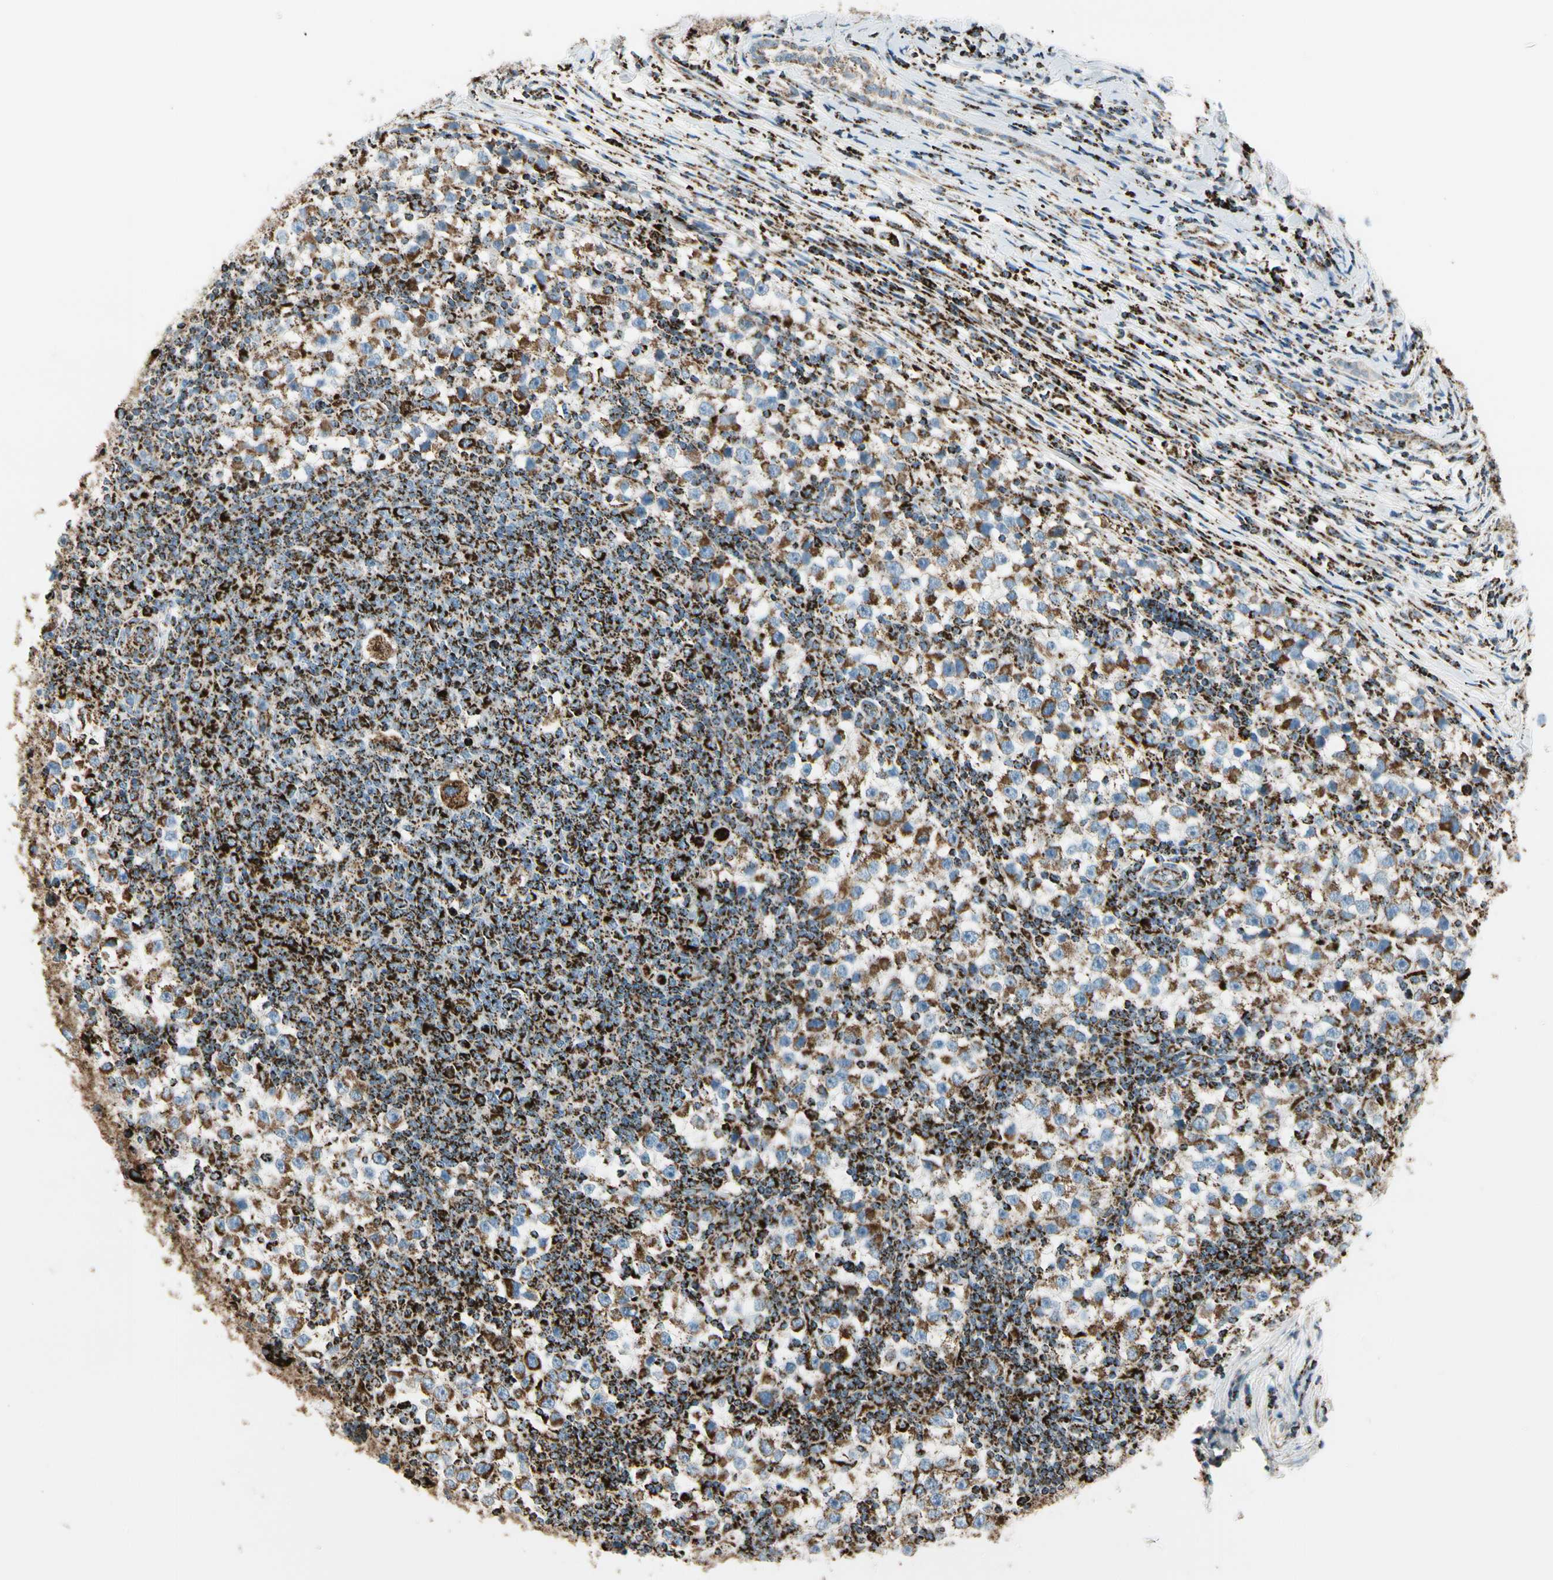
{"staining": {"intensity": "moderate", "quantity": ">75%", "location": "cytoplasmic/membranous"}, "tissue": "testis cancer", "cell_type": "Tumor cells", "image_type": "cancer", "snomed": [{"axis": "morphology", "description": "Seminoma, NOS"}, {"axis": "topography", "description": "Testis"}], "caption": "There is medium levels of moderate cytoplasmic/membranous expression in tumor cells of testis cancer (seminoma), as demonstrated by immunohistochemical staining (brown color).", "gene": "ME2", "patient": {"sex": "male", "age": 65}}